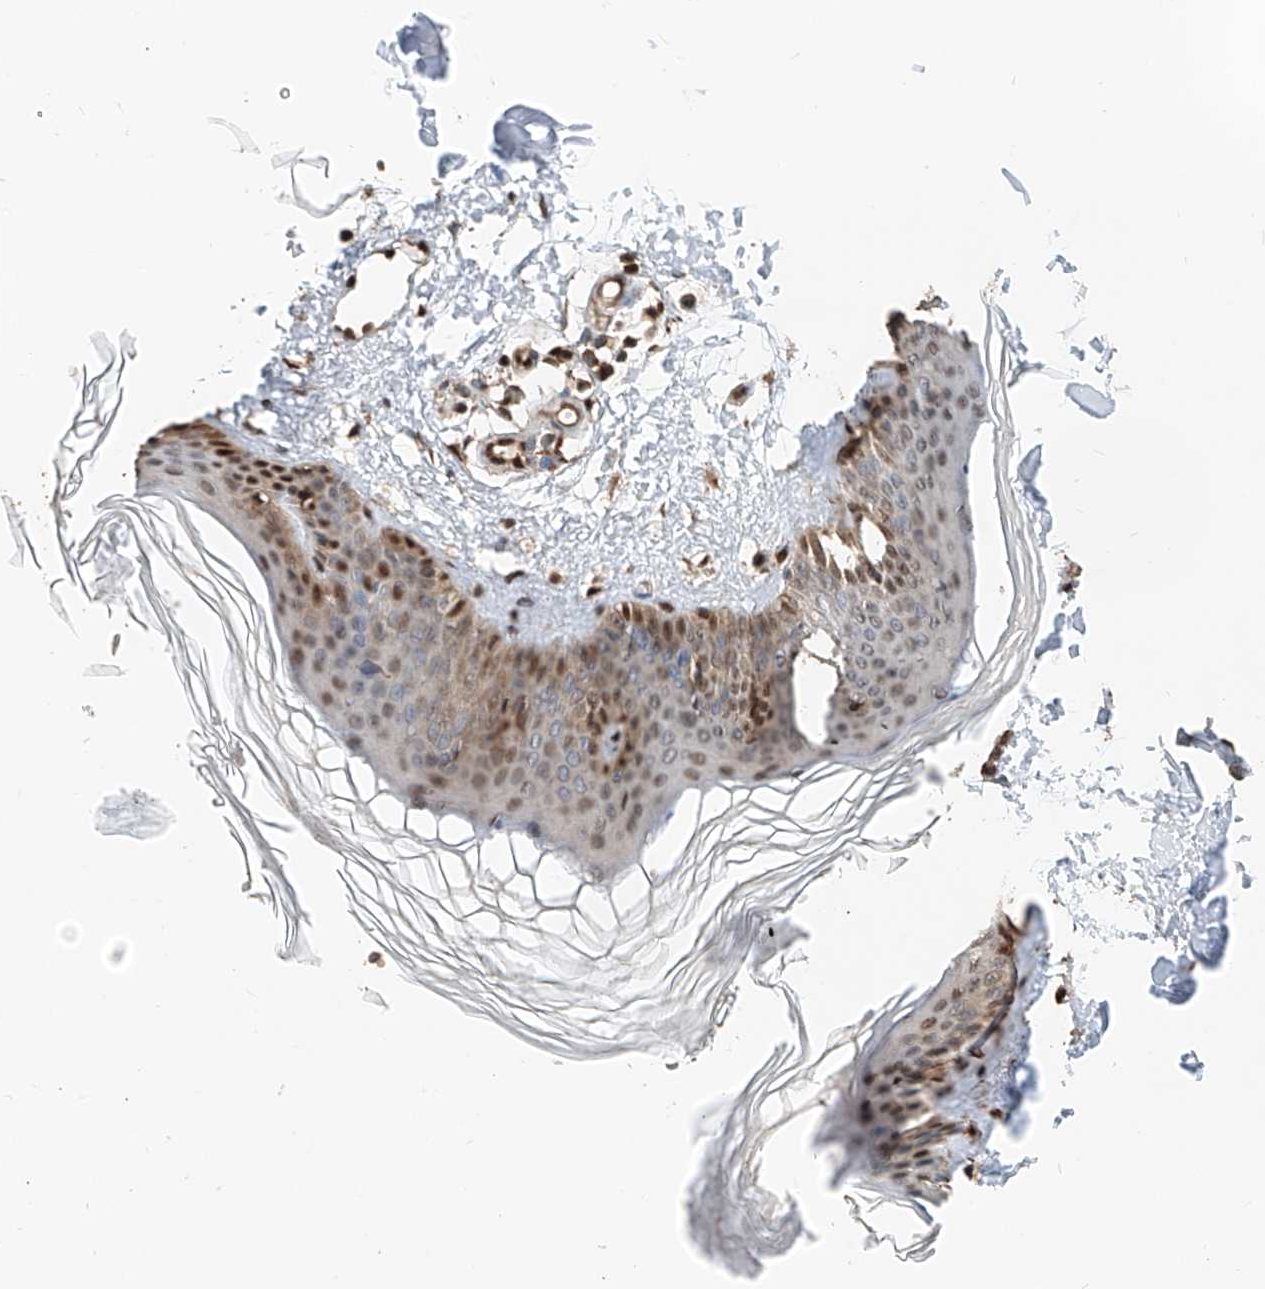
{"staining": {"intensity": "strong", "quantity": ">75%", "location": "cytoplasmic/membranous,nuclear"}, "tissue": "skin", "cell_type": "Fibroblasts", "image_type": "normal", "snomed": [{"axis": "morphology", "description": "Normal tissue, NOS"}, {"axis": "topography", "description": "Skin"}], "caption": "Brown immunohistochemical staining in unremarkable human skin displays strong cytoplasmic/membranous,nuclear positivity in approximately >75% of fibroblasts.", "gene": "RMND1", "patient": {"sex": "female", "age": 27}}